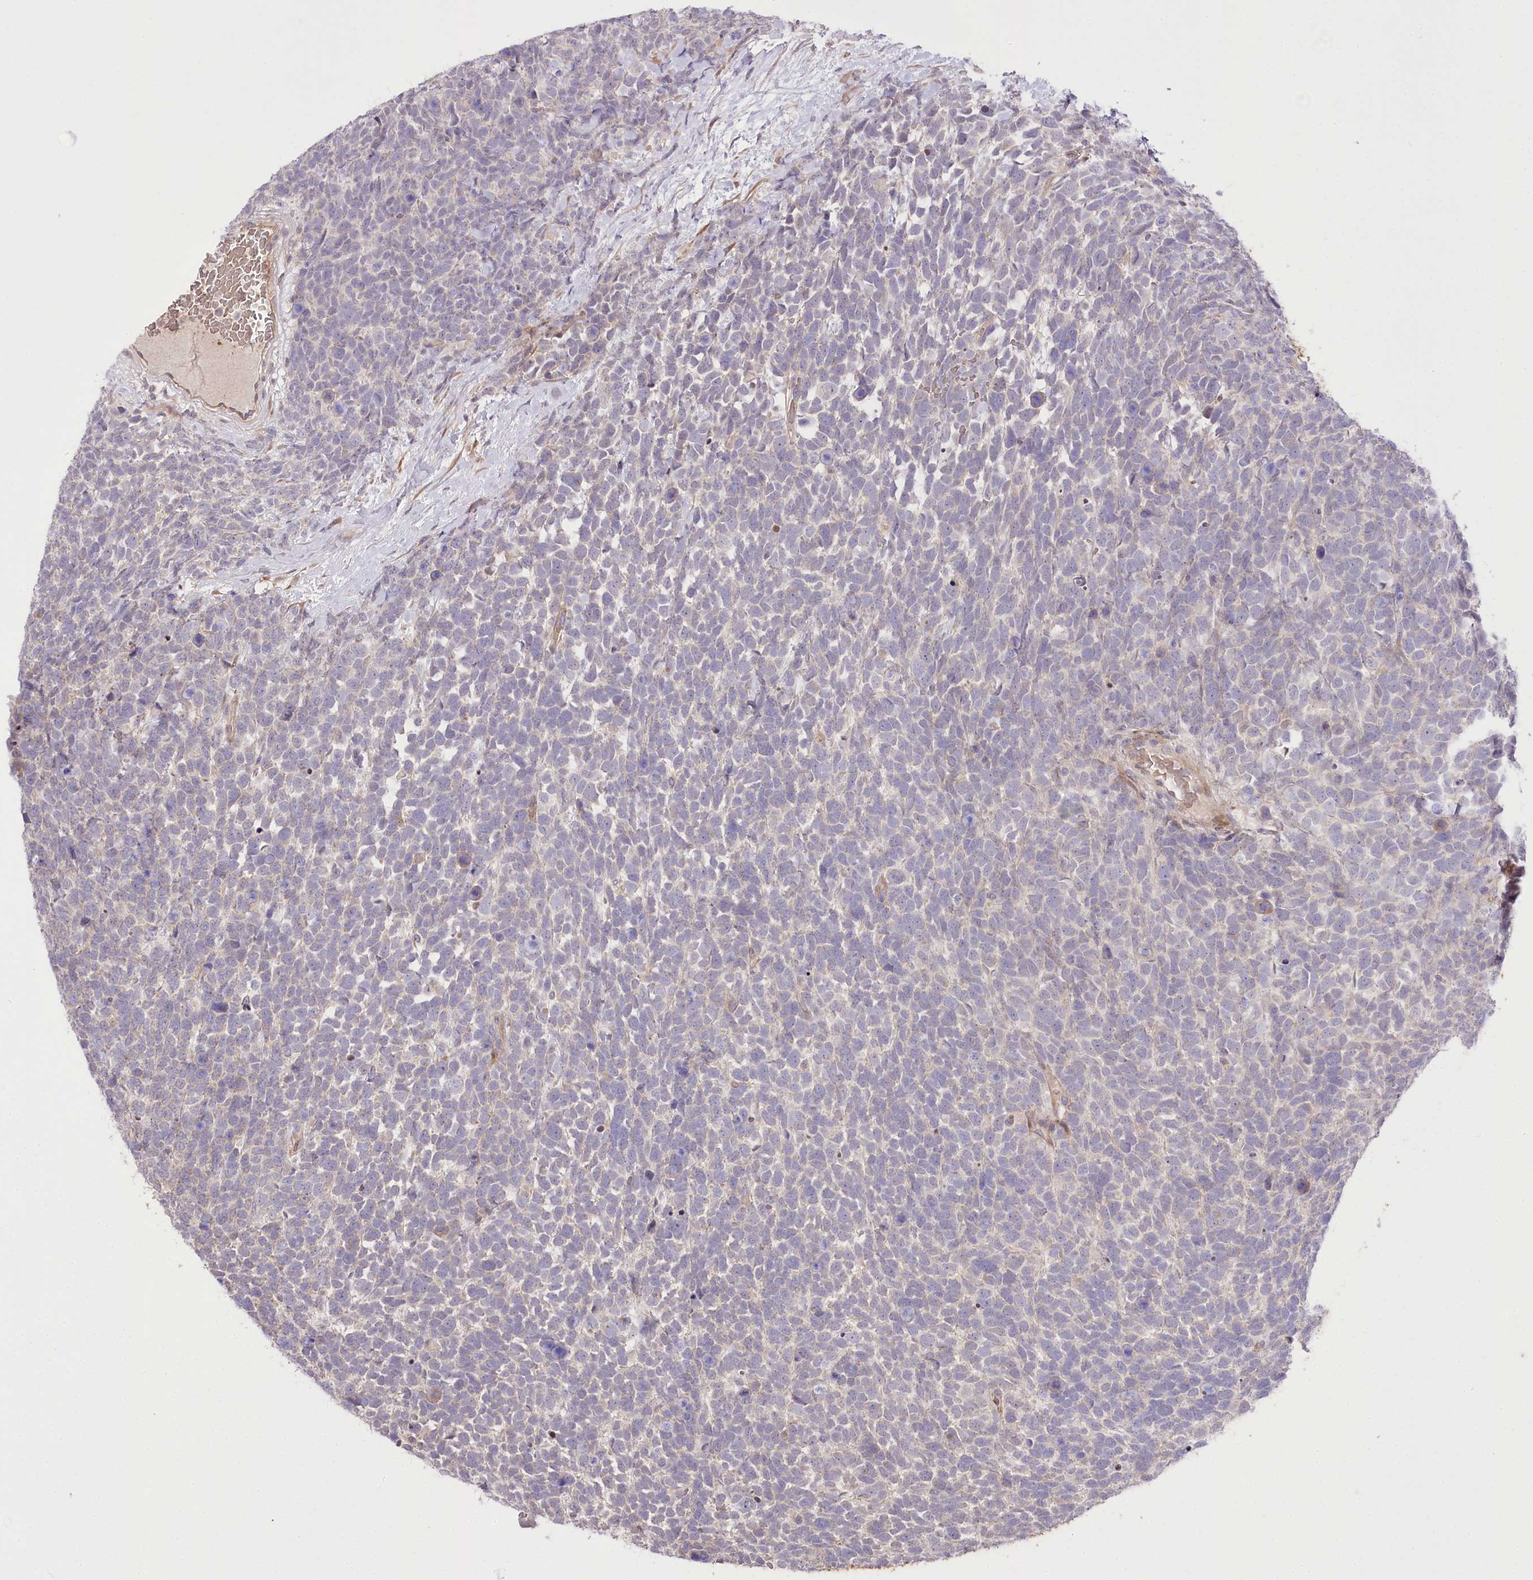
{"staining": {"intensity": "negative", "quantity": "none", "location": "none"}, "tissue": "urothelial cancer", "cell_type": "Tumor cells", "image_type": "cancer", "snomed": [{"axis": "morphology", "description": "Urothelial carcinoma, High grade"}, {"axis": "topography", "description": "Urinary bladder"}], "caption": "High magnification brightfield microscopy of high-grade urothelial carcinoma stained with DAB (3,3'-diaminobenzidine) (brown) and counterstained with hematoxylin (blue): tumor cells show no significant expression.", "gene": "TRUB1", "patient": {"sex": "female", "age": 82}}